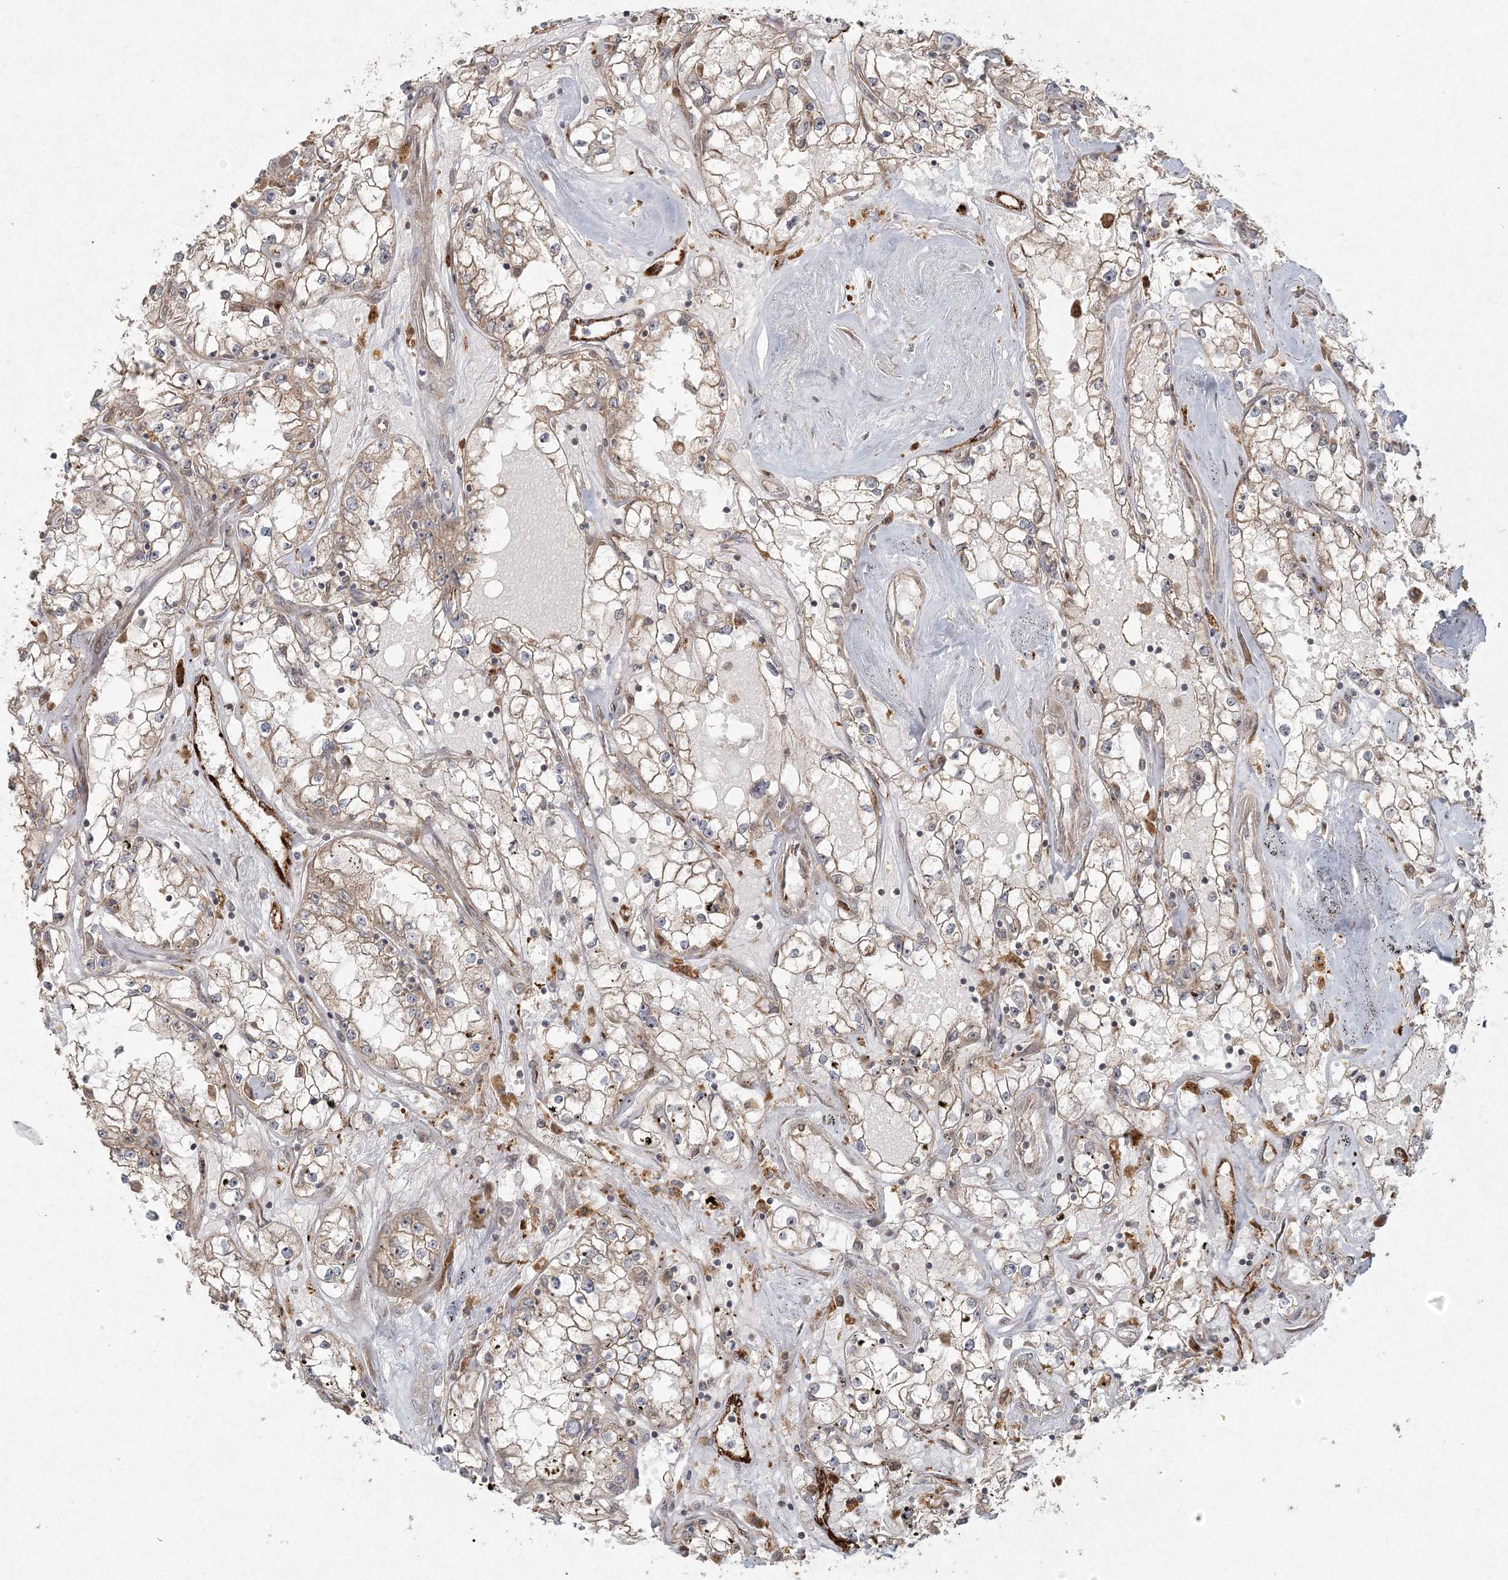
{"staining": {"intensity": "weak", "quantity": "25%-75%", "location": "cytoplasmic/membranous"}, "tissue": "renal cancer", "cell_type": "Tumor cells", "image_type": "cancer", "snomed": [{"axis": "morphology", "description": "Adenocarcinoma, NOS"}, {"axis": "topography", "description": "Kidney"}], "caption": "This is an image of IHC staining of renal adenocarcinoma, which shows weak positivity in the cytoplasmic/membranous of tumor cells.", "gene": "ANAPC16", "patient": {"sex": "male", "age": 56}}